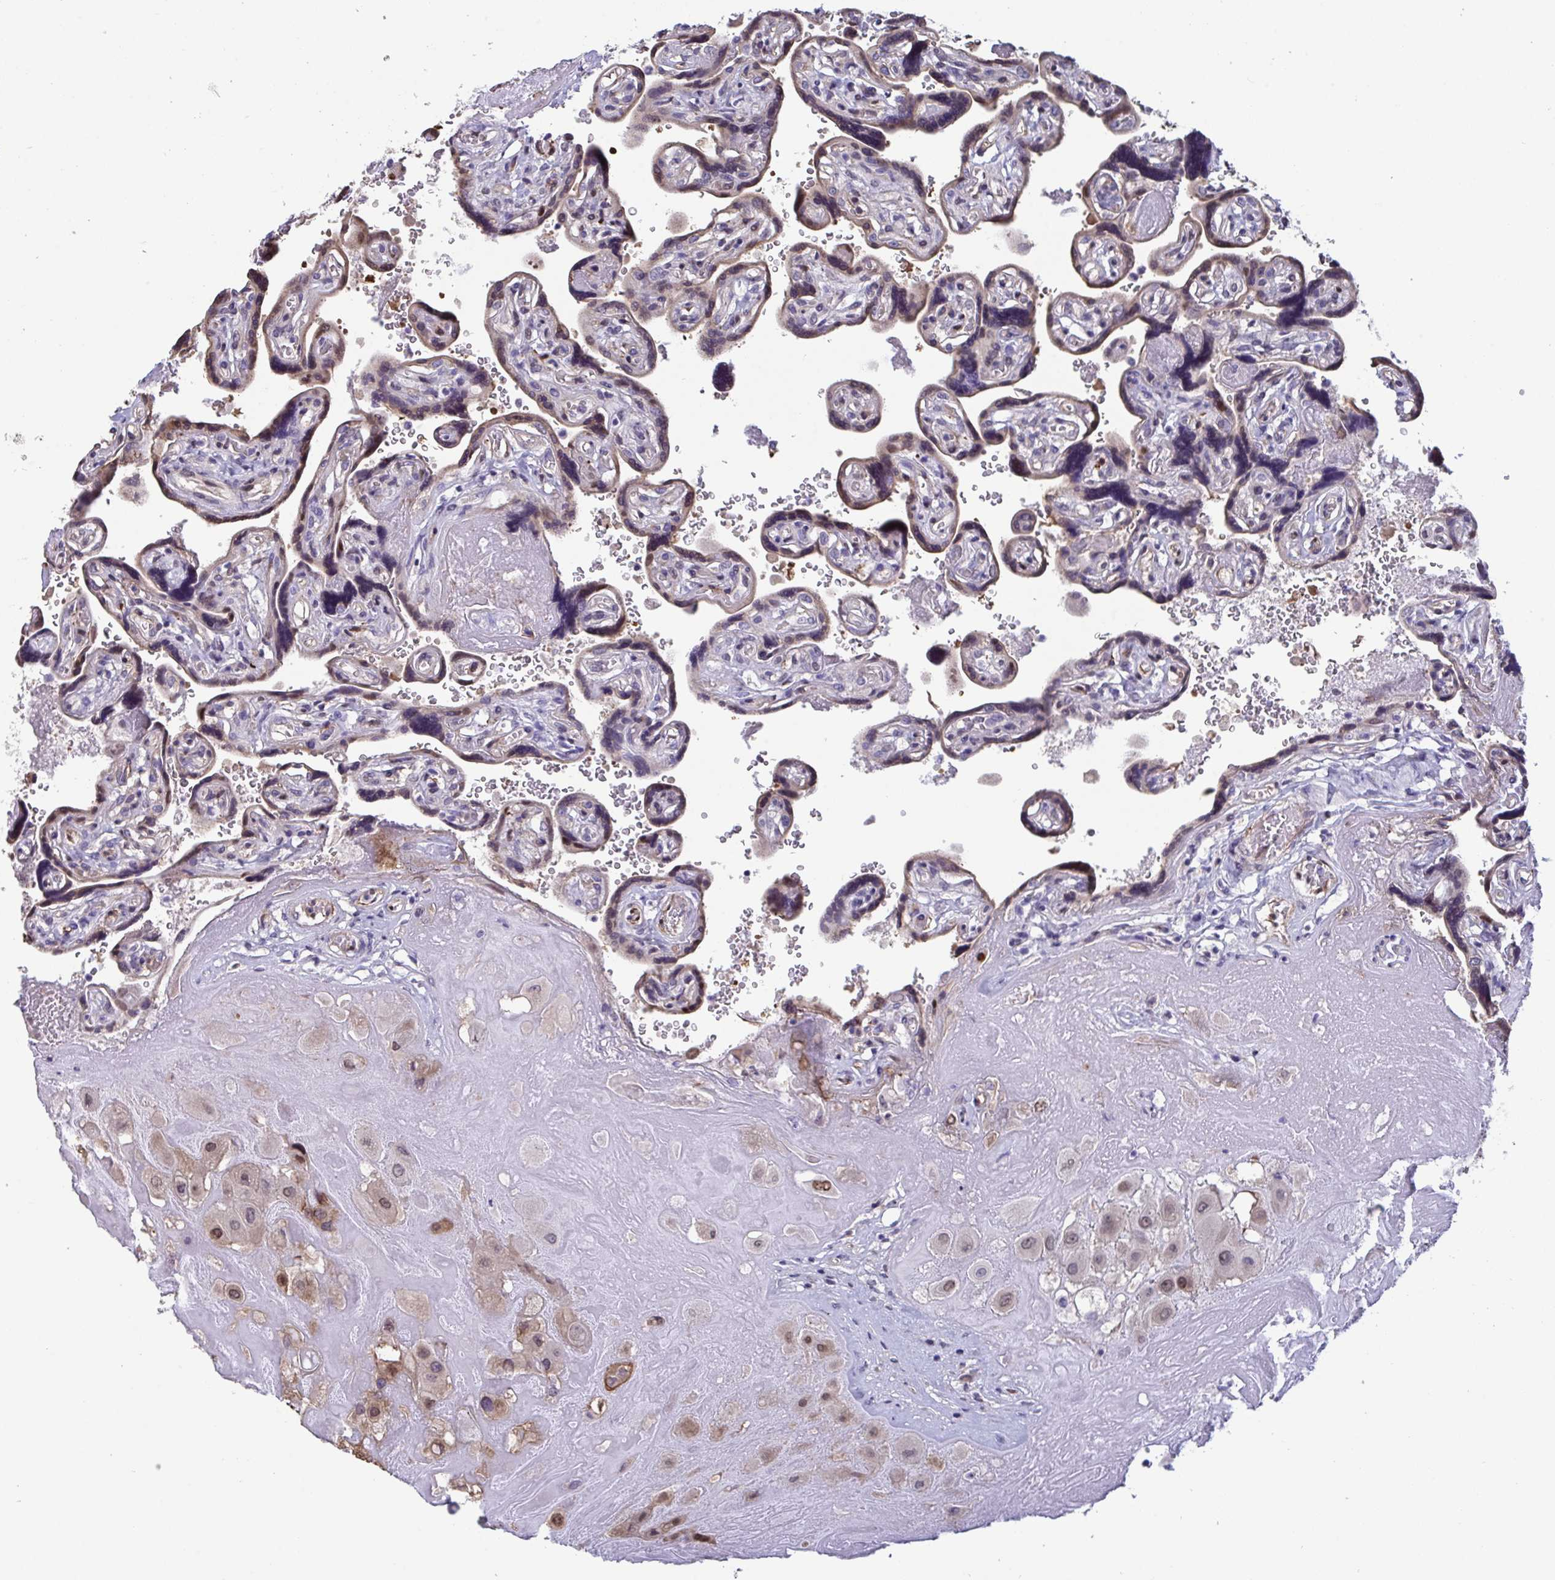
{"staining": {"intensity": "moderate", "quantity": ">75%", "location": "cytoplasmic/membranous,nuclear"}, "tissue": "placenta", "cell_type": "Decidual cells", "image_type": "normal", "snomed": [{"axis": "morphology", "description": "Normal tissue, NOS"}, {"axis": "topography", "description": "Placenta"}], "caption": "The immunohistochemical stain highlights moderate cytoplasmic/membranous,nuclear positivity in decidual cells of normal placenta. Ihc stains the protein of interest in brown and the nuclei are stained blue.", "gene": "PELI1", "patient": {"sex": "female", "age": 32}}